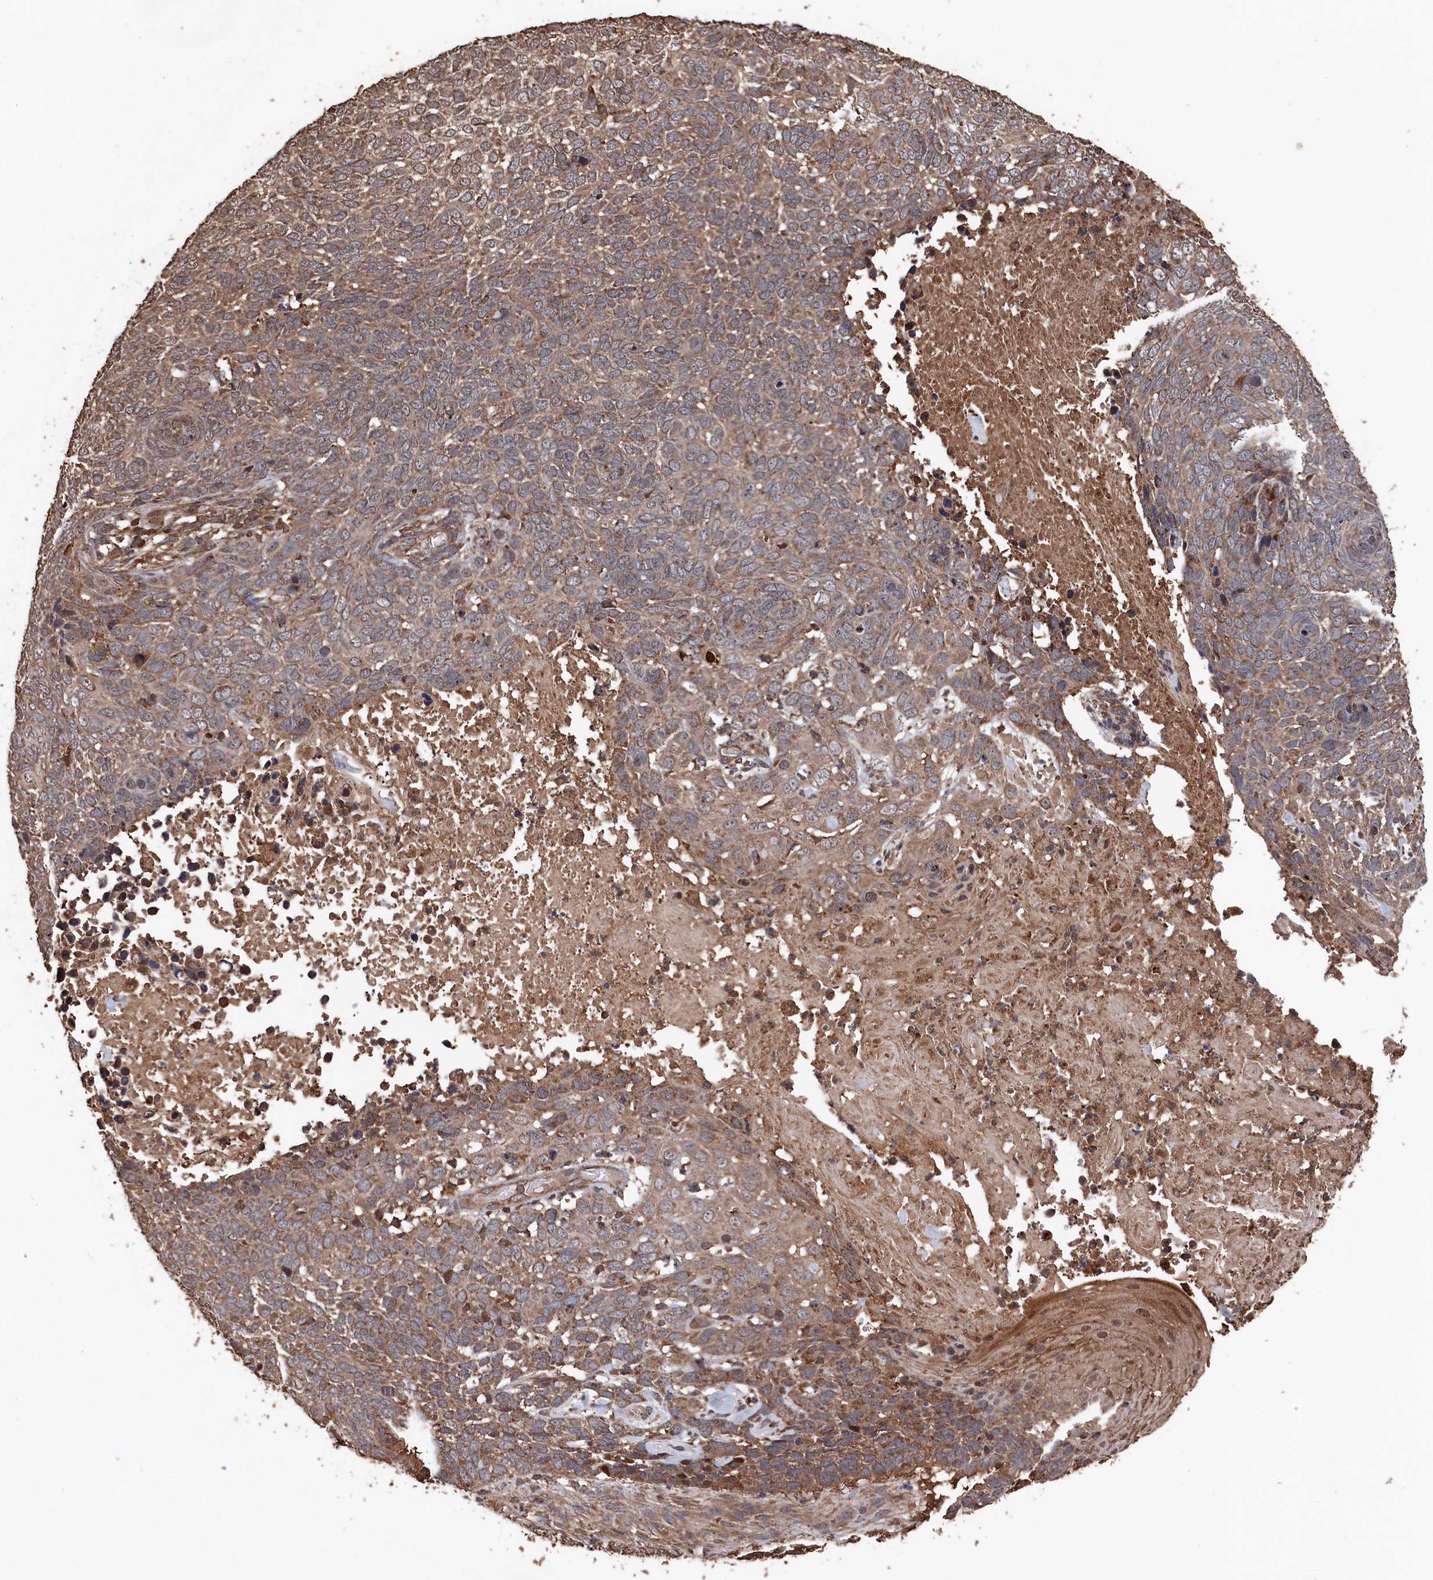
{"staining": {"intensity": "weak", "quantity": "25%-75%", "location": "cytoplasmic/membranous"}, "tissue": "skin cancer", "cell_type": "Tumor cells", "image_type": "cancer", "snomed": [{"axis": "morphology", "description": "Basal cell carcinoma"}, {"axis": "topography", "description": "Skin"}], "caption": "There is low levels of weak cytoplasmic/membranous expression in tumor cells of skin basal cell carcinoma, as demonstrated by immunohistochemical staining (brown color).", "gene": "SNX33", "patient": {"sex": "female", "age": 64}}